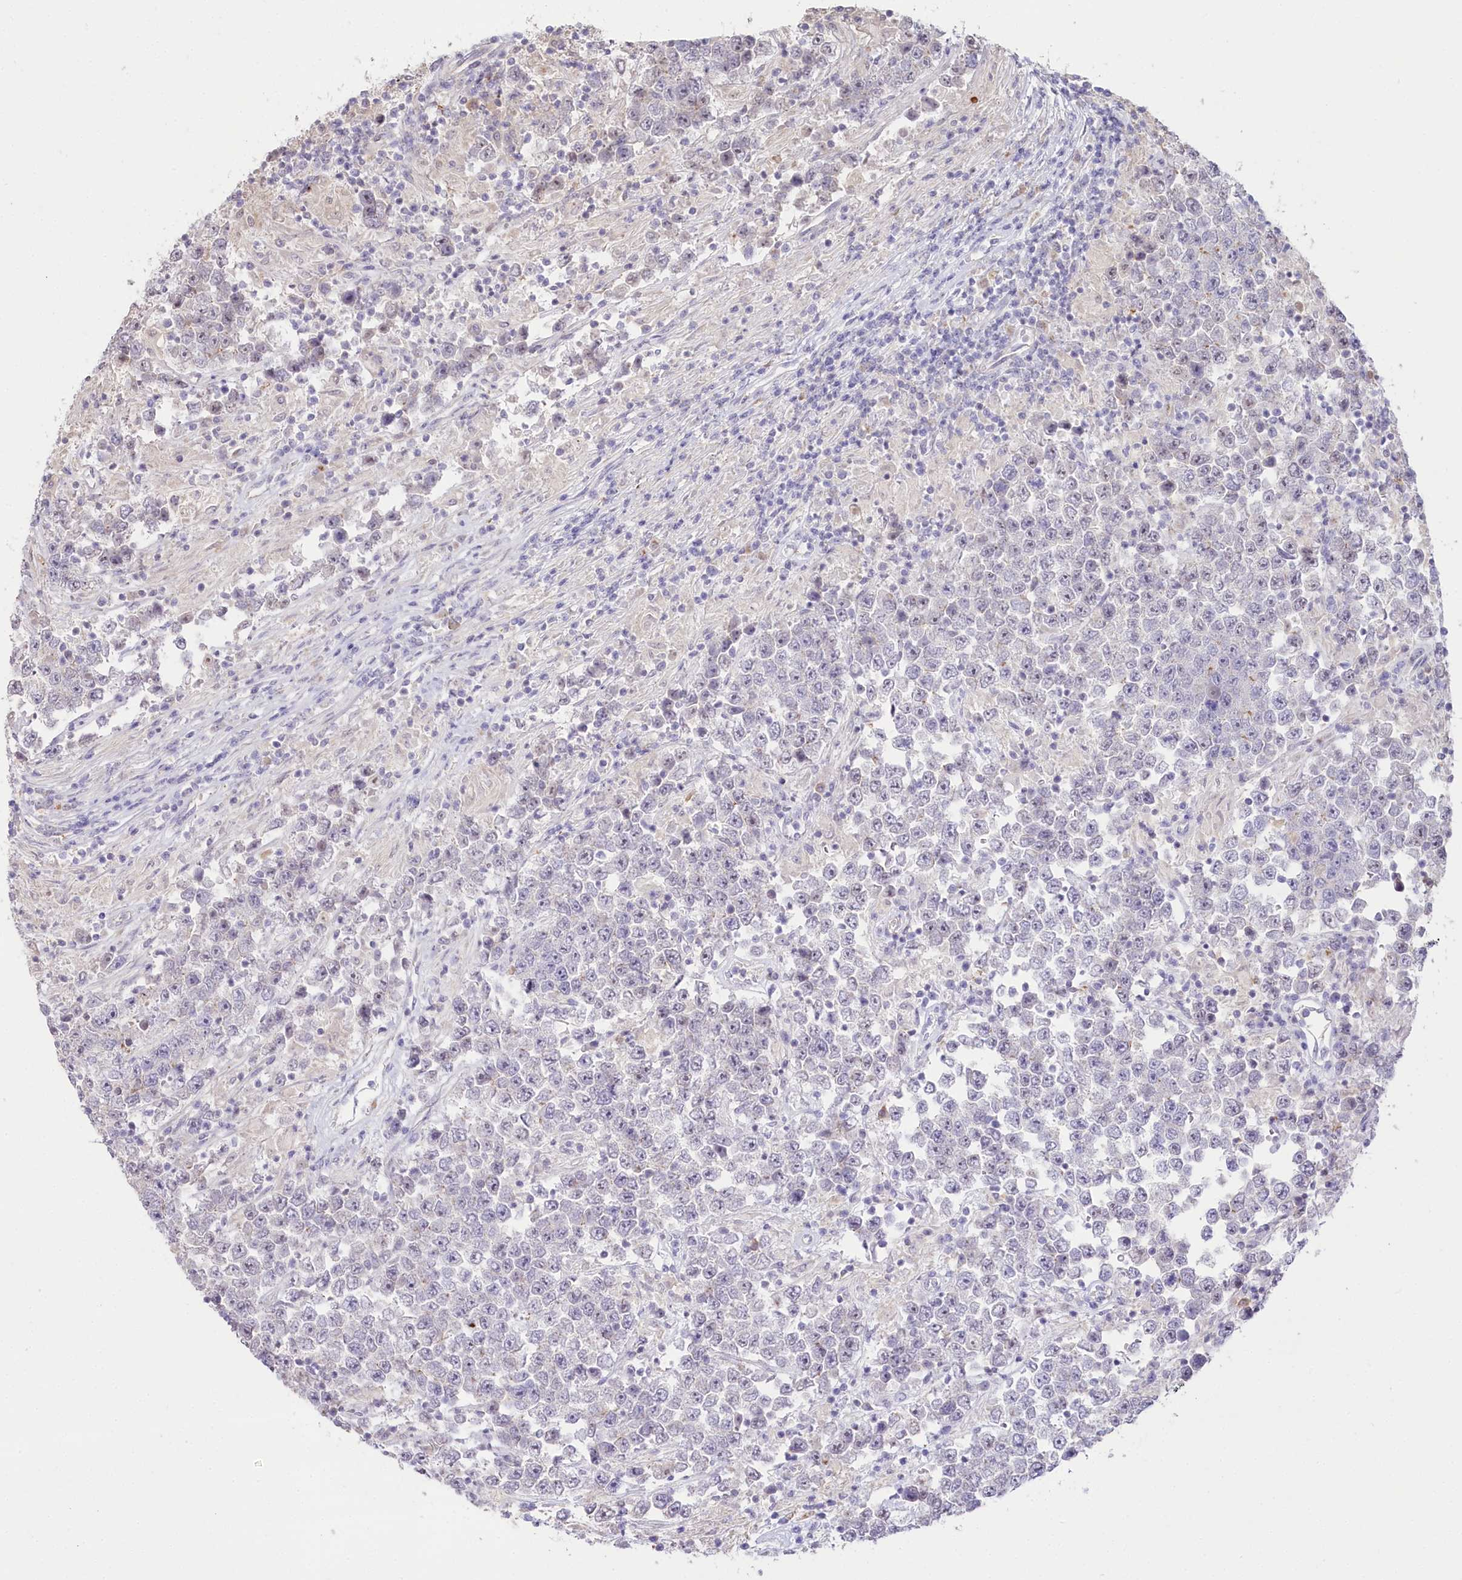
{"staining": {"intensity": "negative", "quantity": "none", "location": "none"}, "tissue": "testis cancer", "cell_type": "Tumor cells", "image_type": "cancer", "snomed": [{"axis": "morphology", "description": "Normal tissue, NOS"}, {"axis": "morphology", "description": "Urothelial carcinoma, High grade"}, {"axis": "morphology", "description": "Seminoma, NOS"}, {"axis": "morphology", "description": "Carcinoma, Embryonal, NOS"}, {"axis": "topography", "description": "Urinary bladder"}, {"axis": "topography", "description": "Testis"}], "caption": "An immunohistochemistry histopathology image of testis urothelial carcinoma (high-grade) is shown. There is no staining in tumor cells of testis urothelial carcinoma (high-grade).", "gene": "SLC6A11", "patient": {"sex": "male", "age": 41}}